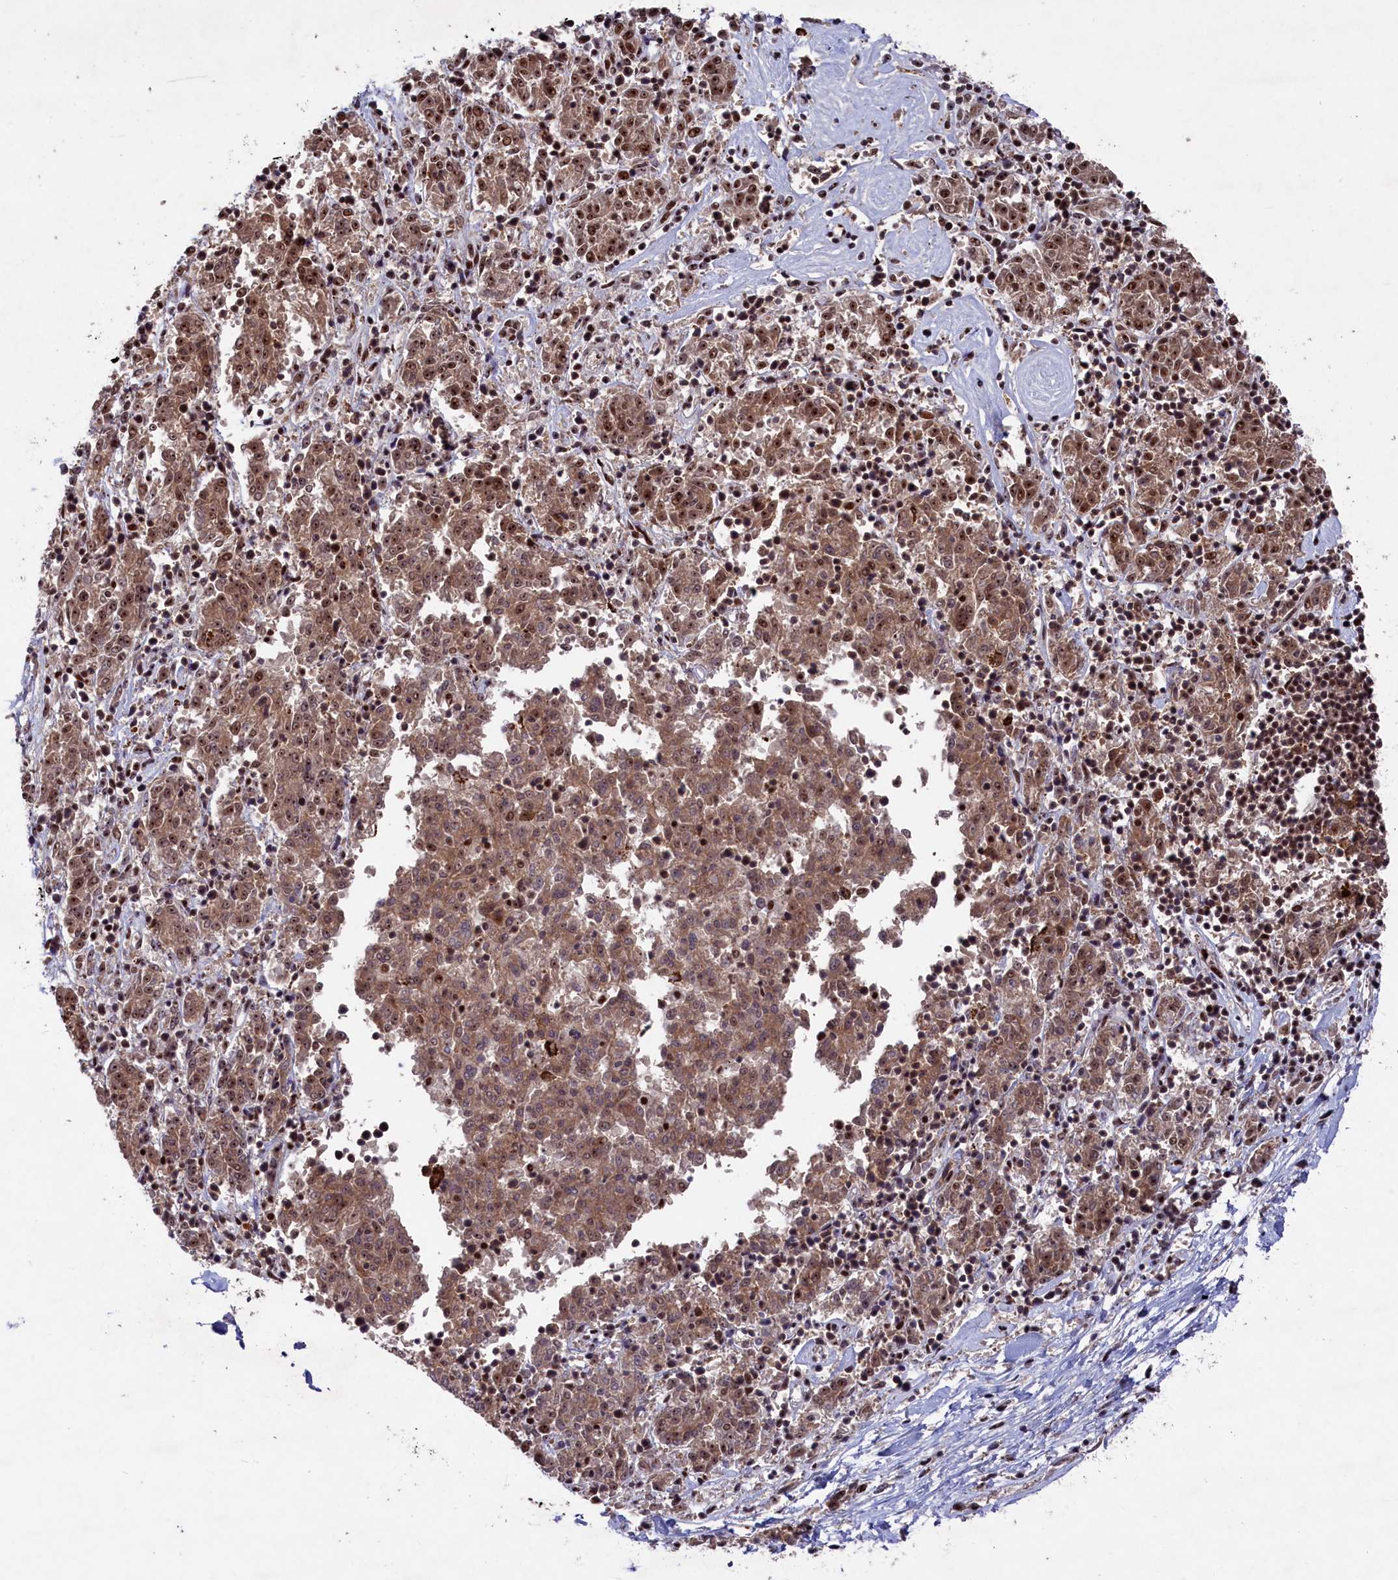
{"staining": {"intensity": "strong", "quantity": "25%-75%", "location": "cytoplasmic/membranous,nuclear"}, "tissue": "melanoma", "cell_type": "Tumor cells", "image_type": "cancer", "snomed": [{"axis": "morphology", "description": "Malignant melanoma, NOS"}, {"axis": "topography", "description": "Skin"}], "caption": "Protein staining displays strong cytoplasmic/membranous and nuclear staining in about 25%-75% of tumor cells in malignant melanoma.", "gene": "PRPF31", "patient": {"sex": "female", "age": 72}}